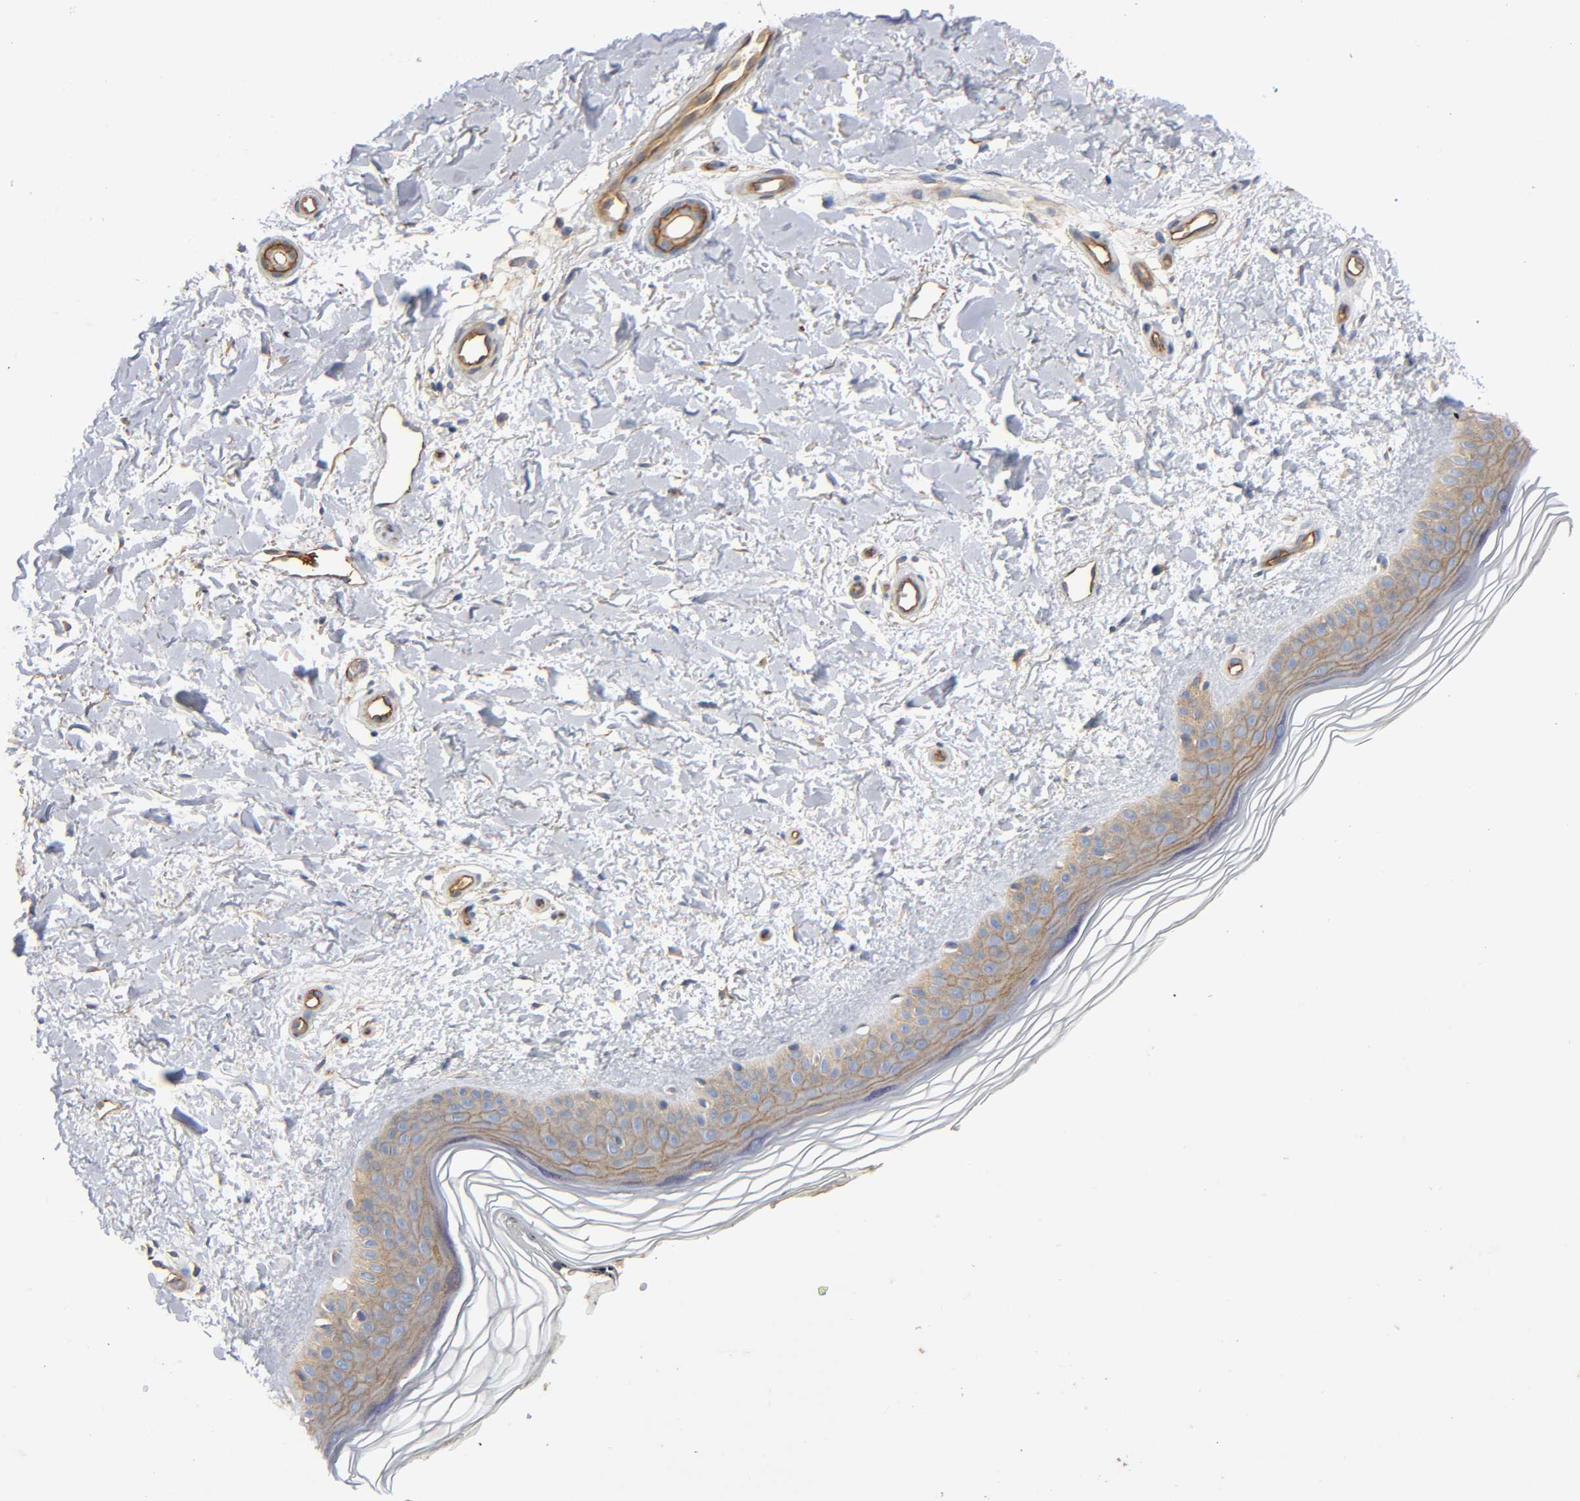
{"staining": {"intensity": "weak", "quantity": ">75%", "location": "cytoplasmic/membranous"}, "tissue": "skin", "cell_type": "Fibroblasts", "image_type": "normal", "snomed": [{"axis": "morphology", "description": "Normal tissue, NOS"}, {"axis": "topography", "description": "Skin"}], "caption": "Protein staining by immunohistochemistry shows weak cytoplasmic/membranous positivity in approximately >75% of fibroblasts in benign skin. (Brightfield microscopy of DAB IHC at high magnification).", "gene": "MARS1", "patient": {"sex": "female", "age": 19}}